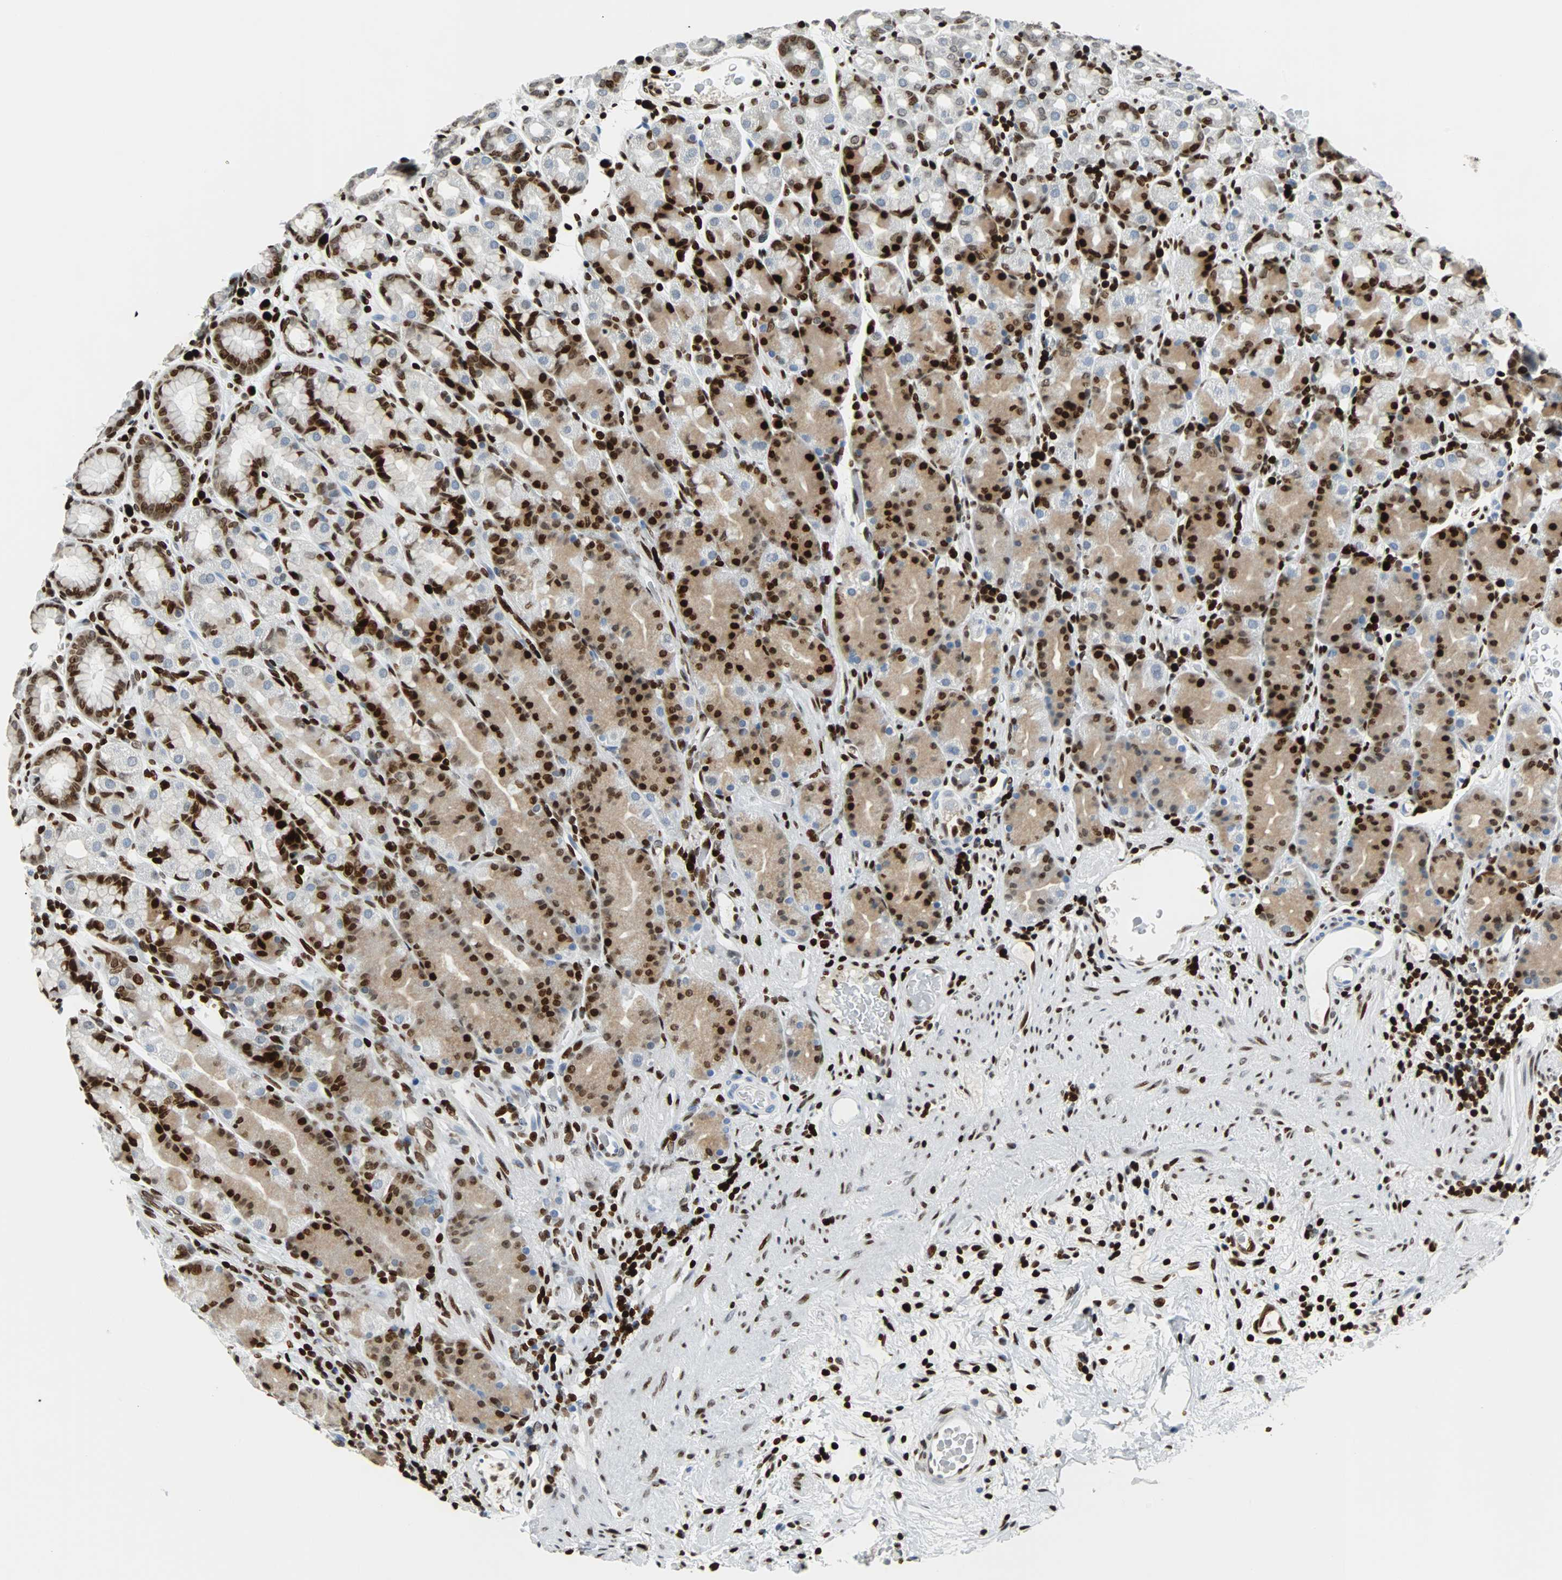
{"staining": {"intensity": "strong", "quantity": "25%-75%", "location": "nuclear"}, "tissue": "stomach", "cell_type": "Glandular cells", "image_type": "normal", "snomed": [{"axis": "morphology", "description": "Normal tissue, NOS"}, {"axis": "topography", "description": "Stomach, upper"}], "caption": "Immunohistochemistry photomicrograph of unremarkable human stomach stained for a protein (brown), which reveals high levels of strong nuclear positivity in approximately 25%-75% of glandular cells.", "gene": "ZNF131", "patient": {"sex": "male", "age": 68}}